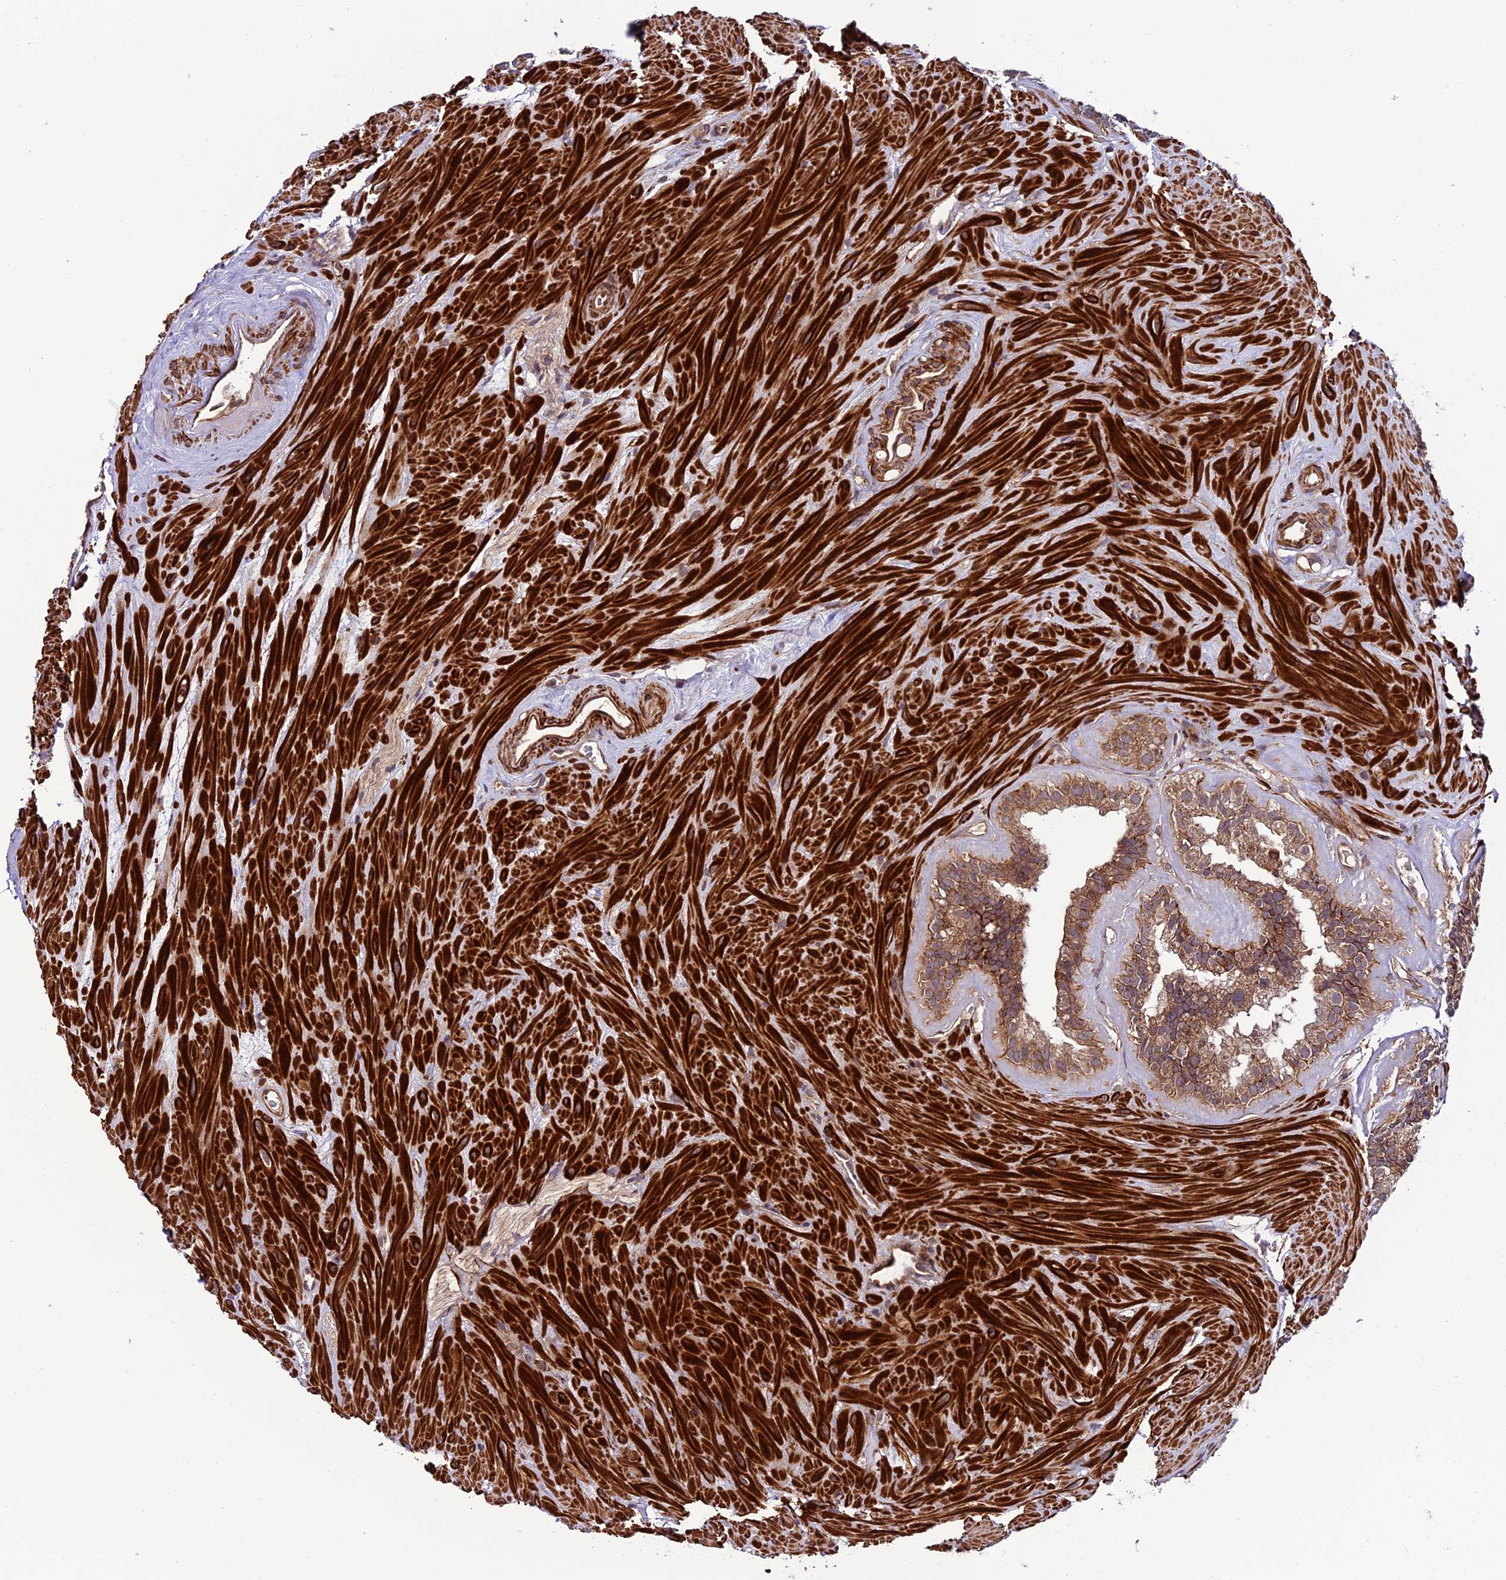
{"staining": {"intensity": "moderate", "quantity": ">75%", "location": "cytoplasmic/membranous"}, "tissue": "seminal vesicle", "cell_type": "Glandular cells", "image_type": "normal", "snomed": [{"axis": "morphology", "description": "Normal tissue, NOS"}, {"axis": "topography", "description": "Prostate"}, {"axis": "topography", "description": "Seminal veicle"}], "caption": "DAB (3,3'-diaminobenzidine) immunohistochemical staining of benign human seminal vesicle displays moderate cytoplasmic/membranous protein staining in about >75% of glandular cells.", "gene": "TNIP3", "patient": {"sex": "male", "age": 59}}